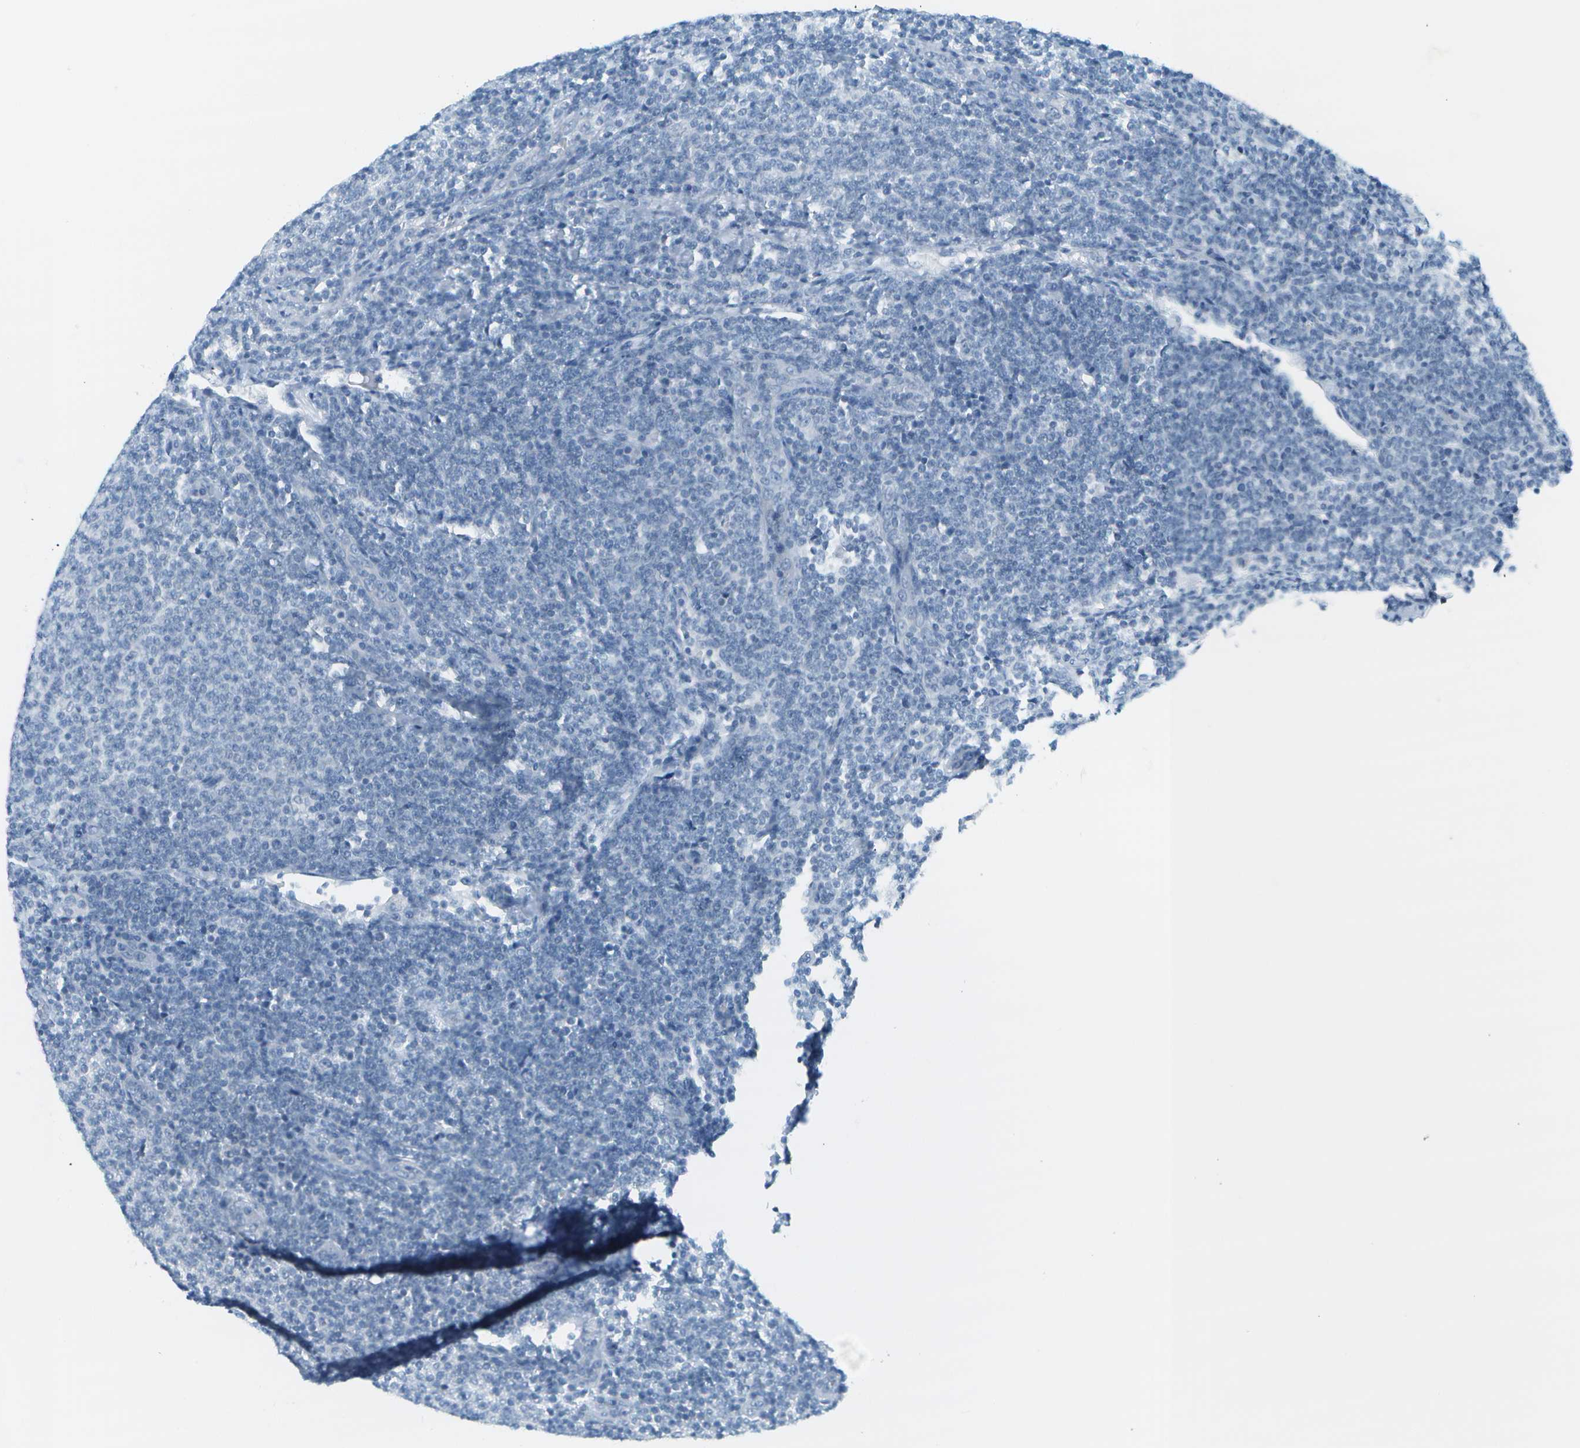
{"staining": {"intensity": "negative", "quantity": "none", "location": "none"}, "tissue": "lymphoma", "cell_type": "Tumor cells", "image_type": "cancer", "snomed": [{"axis": "morphology", "description": "Malignant lymphoma, non-Hodgkin's type, Low grade"}, {"axis": "topography", "description": "Lymph node"}], "caption": "Immunohistochemistry image of neoplastic tissue: low-grade malignant lymphoma, non-Hodgkin's type stained with DAB displays no significant protein positivity in tumor cells.", "gene": "SMYD5", "patient": {"sex": "male", "age": 66}}